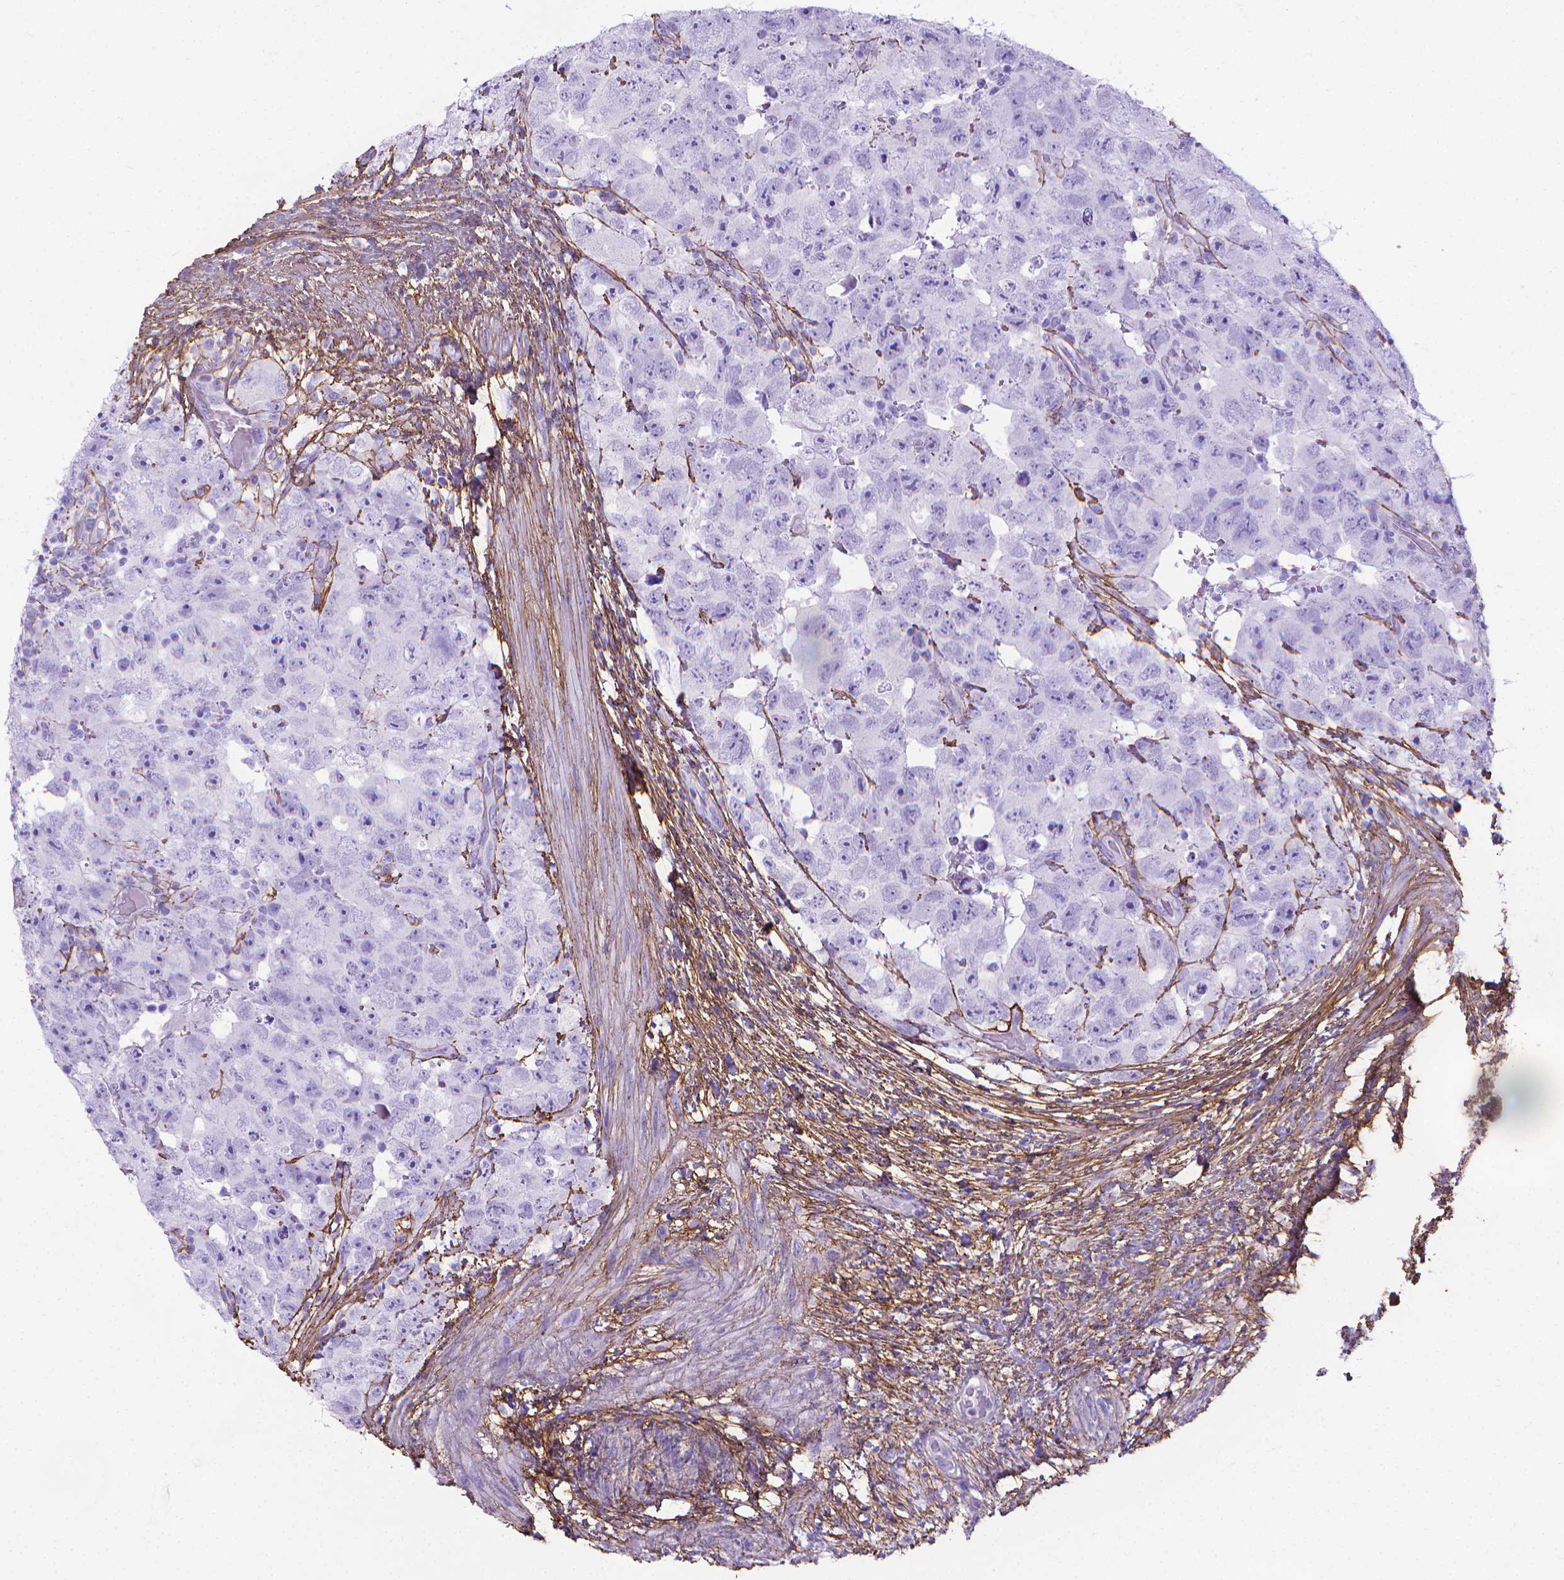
{"staining": {"intensity": "negative", "quantity": "none", "location": "none"}, "tissue": "testis cancer", "cell_type": "Tumor cells", "image_type": "cancer", "snomed": [{"axis": "morphology", "description": "Carcinoma, Embryonal, NOS"}, {"axis": "topography", "description": "Testis"}], "caption": "The micrograph displays no significant positivity in tumor cells of testis embryonal carcinoma.", "gene": "MFAP2", "patient": {"sex": "male", "age": 24}}